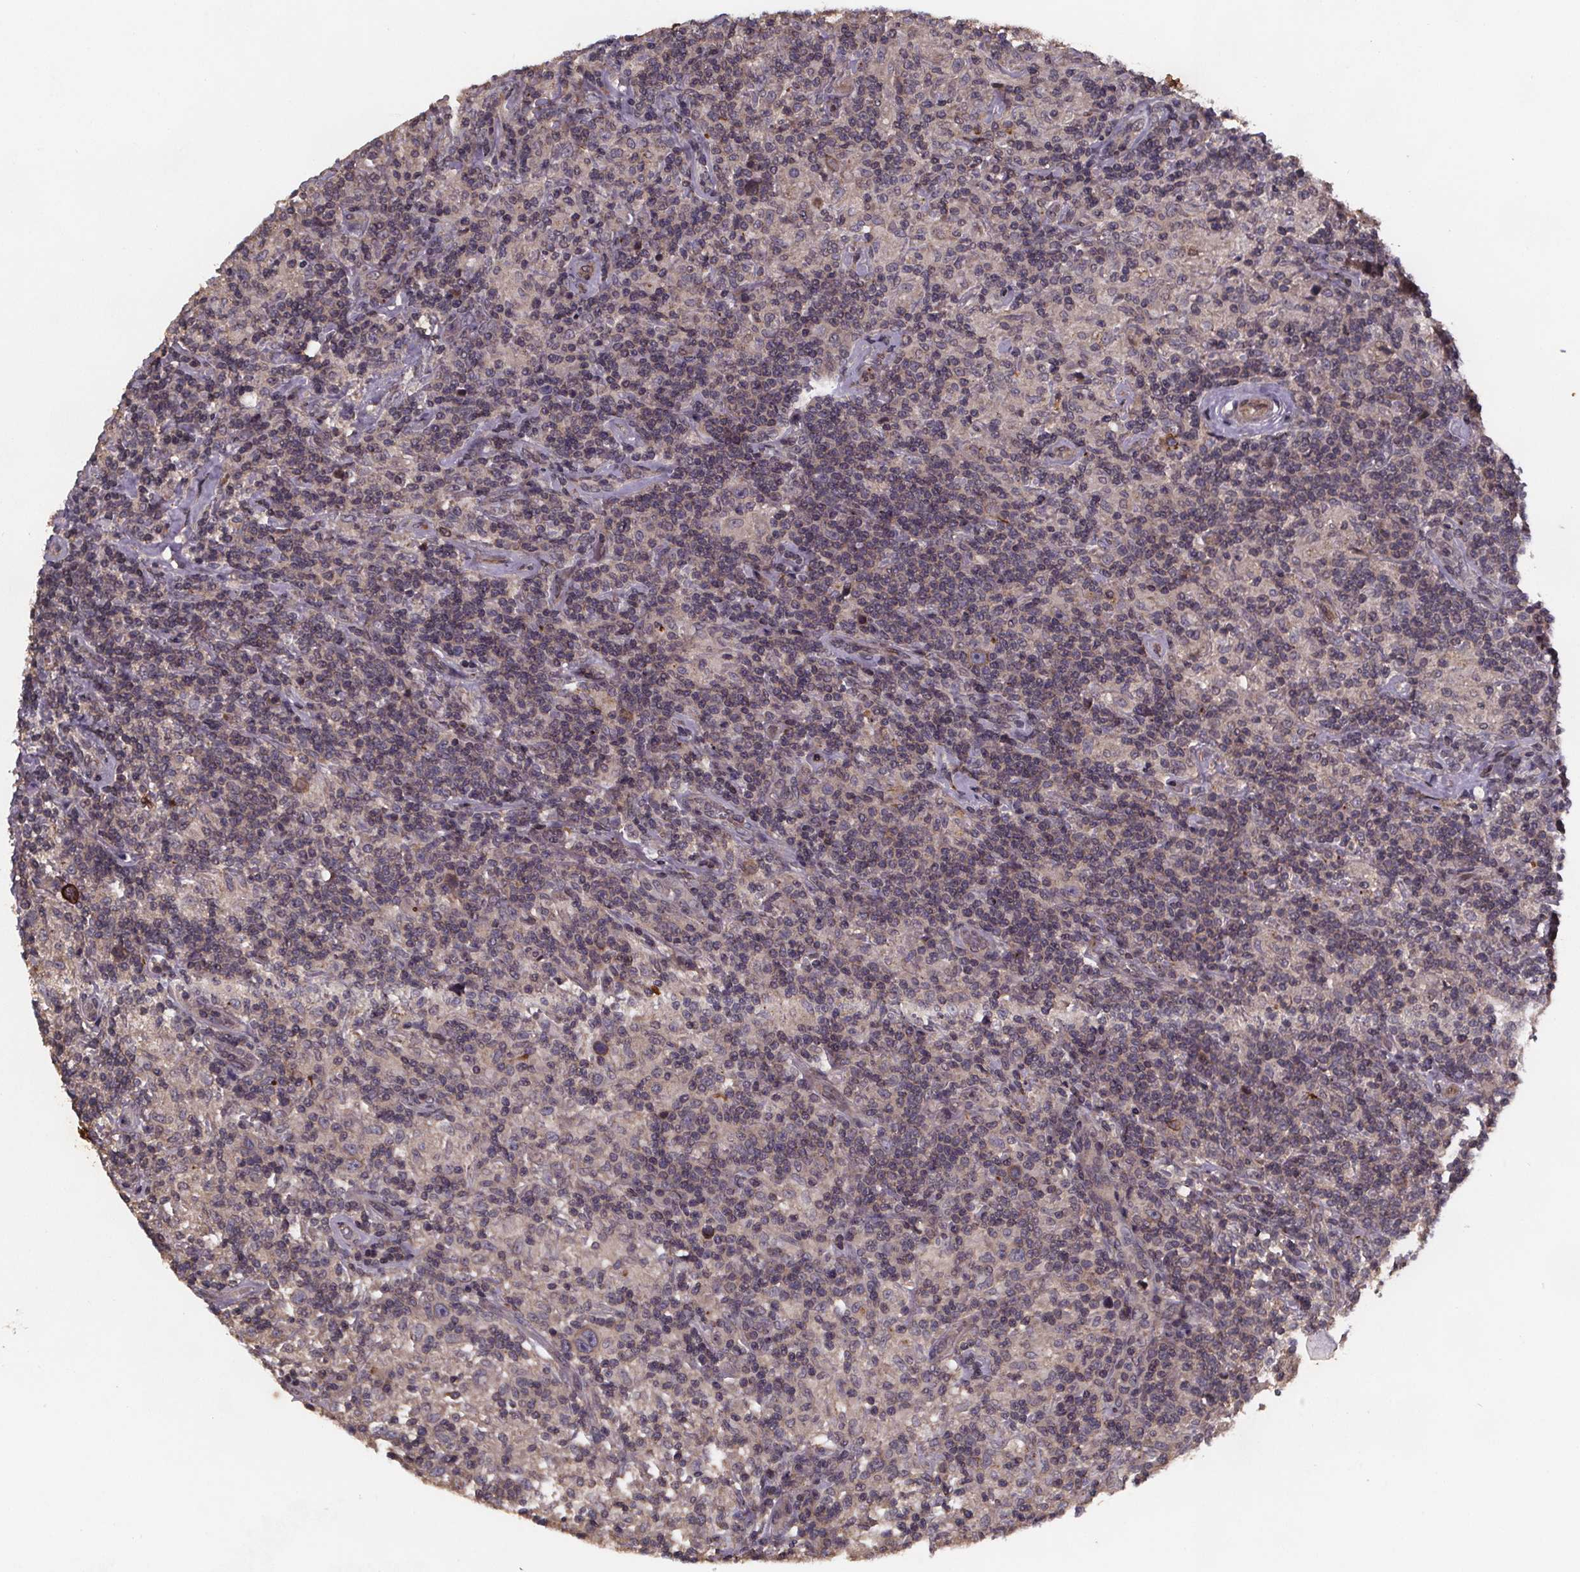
{"staining": {"intensity": "weak", "quantity": "<25%", "location": "cytoplasmic/membranous"}, "tissue": "lymphoma", "cell_type": "Tumor cells", "image_type": "cancer", "snomed": [{"axis": "morphology", "description": "Hodgkin's disease, NOS"}, {"axis": "topography", "description": "Lymph node"}], "caption": "Tumor cells show no significant expression in lymphoma. (Brightfield microscopy of DAB immunohistochemistry at high magnification).", "gene": "PIERCE2", "patient": {"sex": "male", "age": 70}}